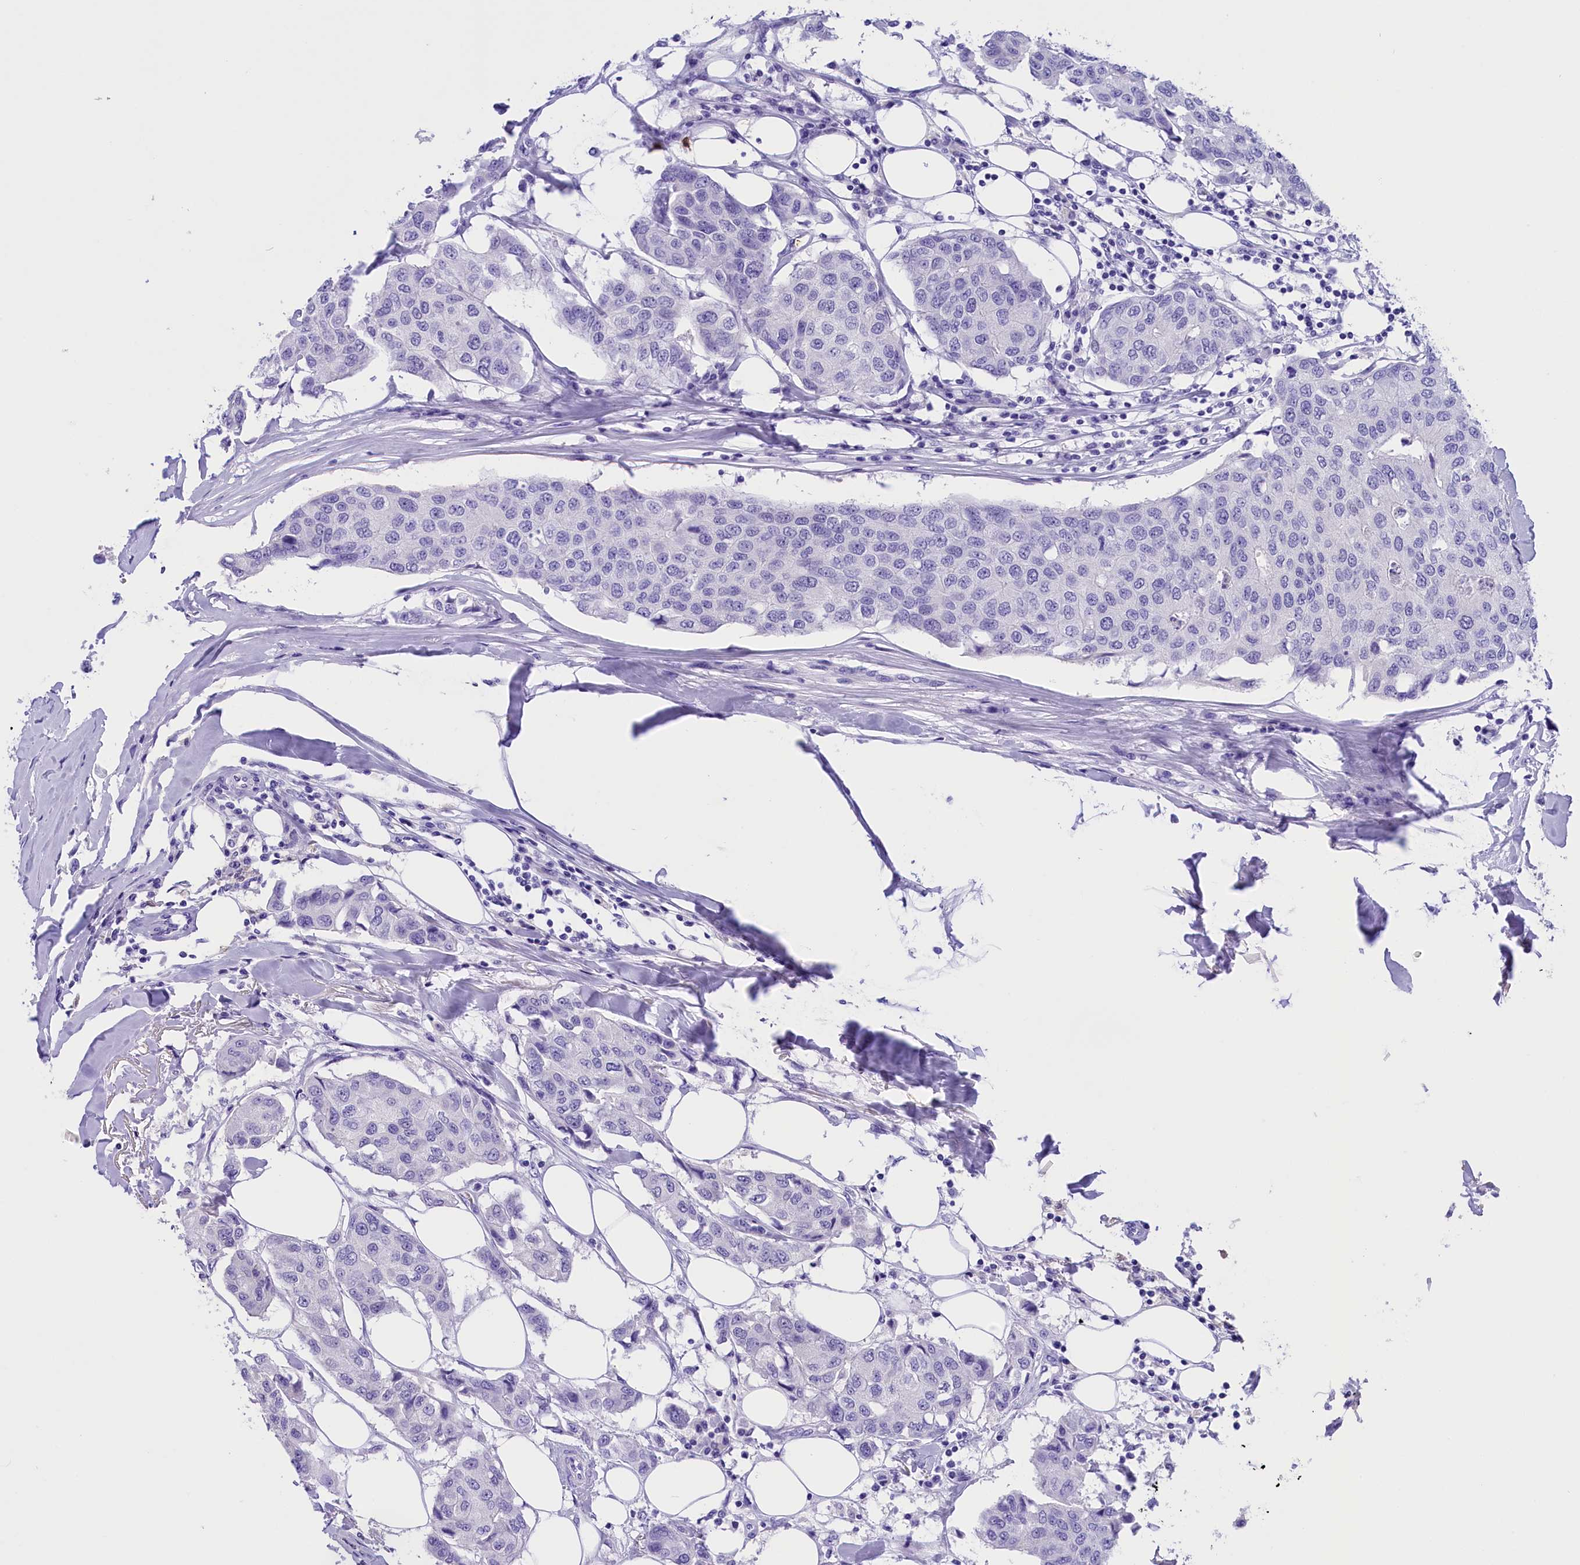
{"staining": {"intensity": "negative", "quantity": "none", "location": "none"}, "tissue": "breast cancer", "cell_type": "Tumor cells", "image_type": "cancer", "snomed": [{"axis": "morphology", "description": "Duct carcinoma"}, {"axis": "topography", "description": "Breast"}], "caption": "A high-resolution histopathology image shows immunohistochemistry staining of breast cancer, which displays no significant staining in tumor cells.", "gene": "CLC", "patient": {"sex": "female", "age": 80}}